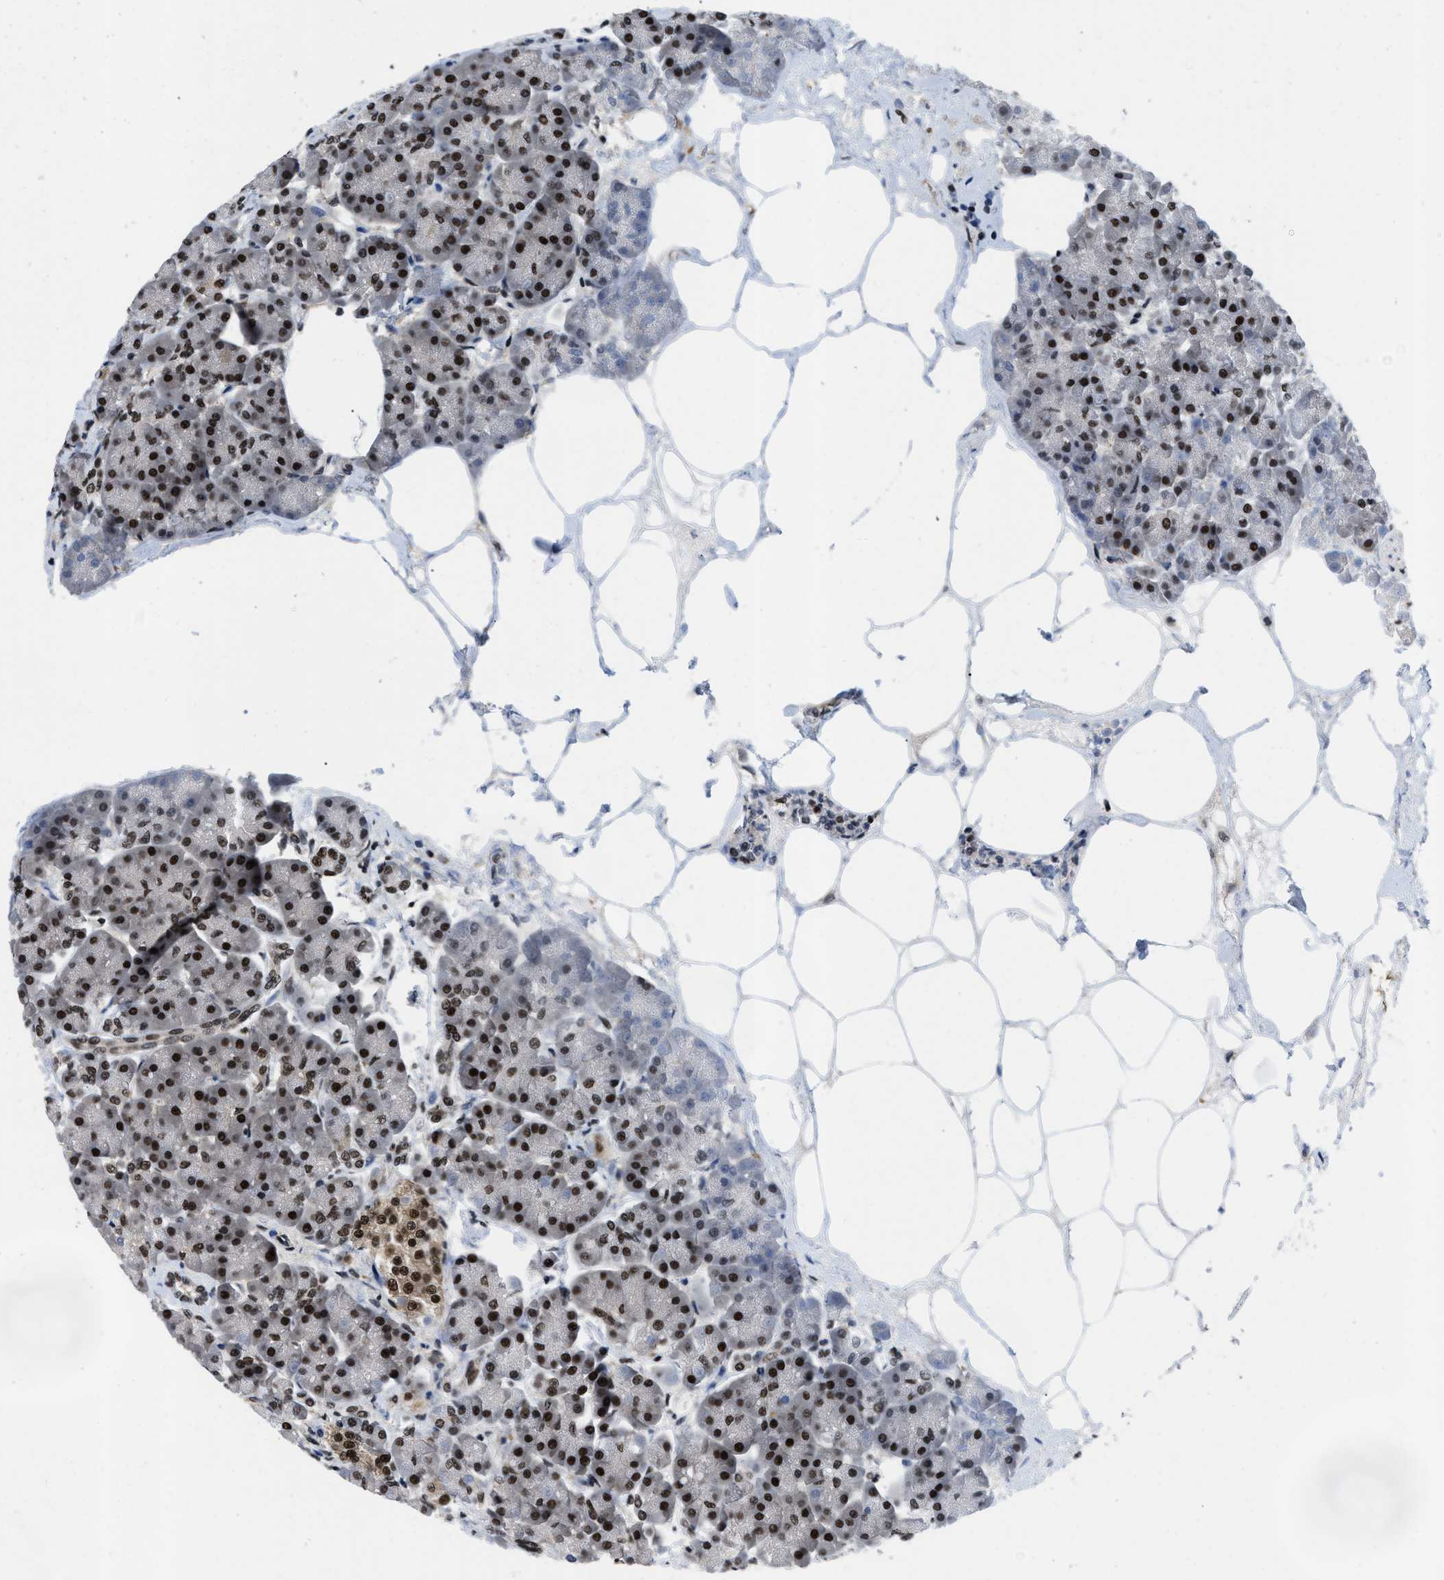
{"staining": {"intensity": "strong", "quantity": ">75%", "location": "nuclear"}, "tissue": "pancreas", "cell_type": "Exocrine glandular cells", "image_type": "normal", "snomed": [{"axis": "morphology", "description": "Normal tissue, NOS"}, {"axis": "topography", "description": "Pancreas"}], "caption": "Strong nuclear protein positivity is appreciated in approximately >75% of exocrine glandular cells in pancreas. (IHC, brightfield microscopy, high magnification).", "gene": "SAFB", "patient": {"sex": "female", "age": 70}}